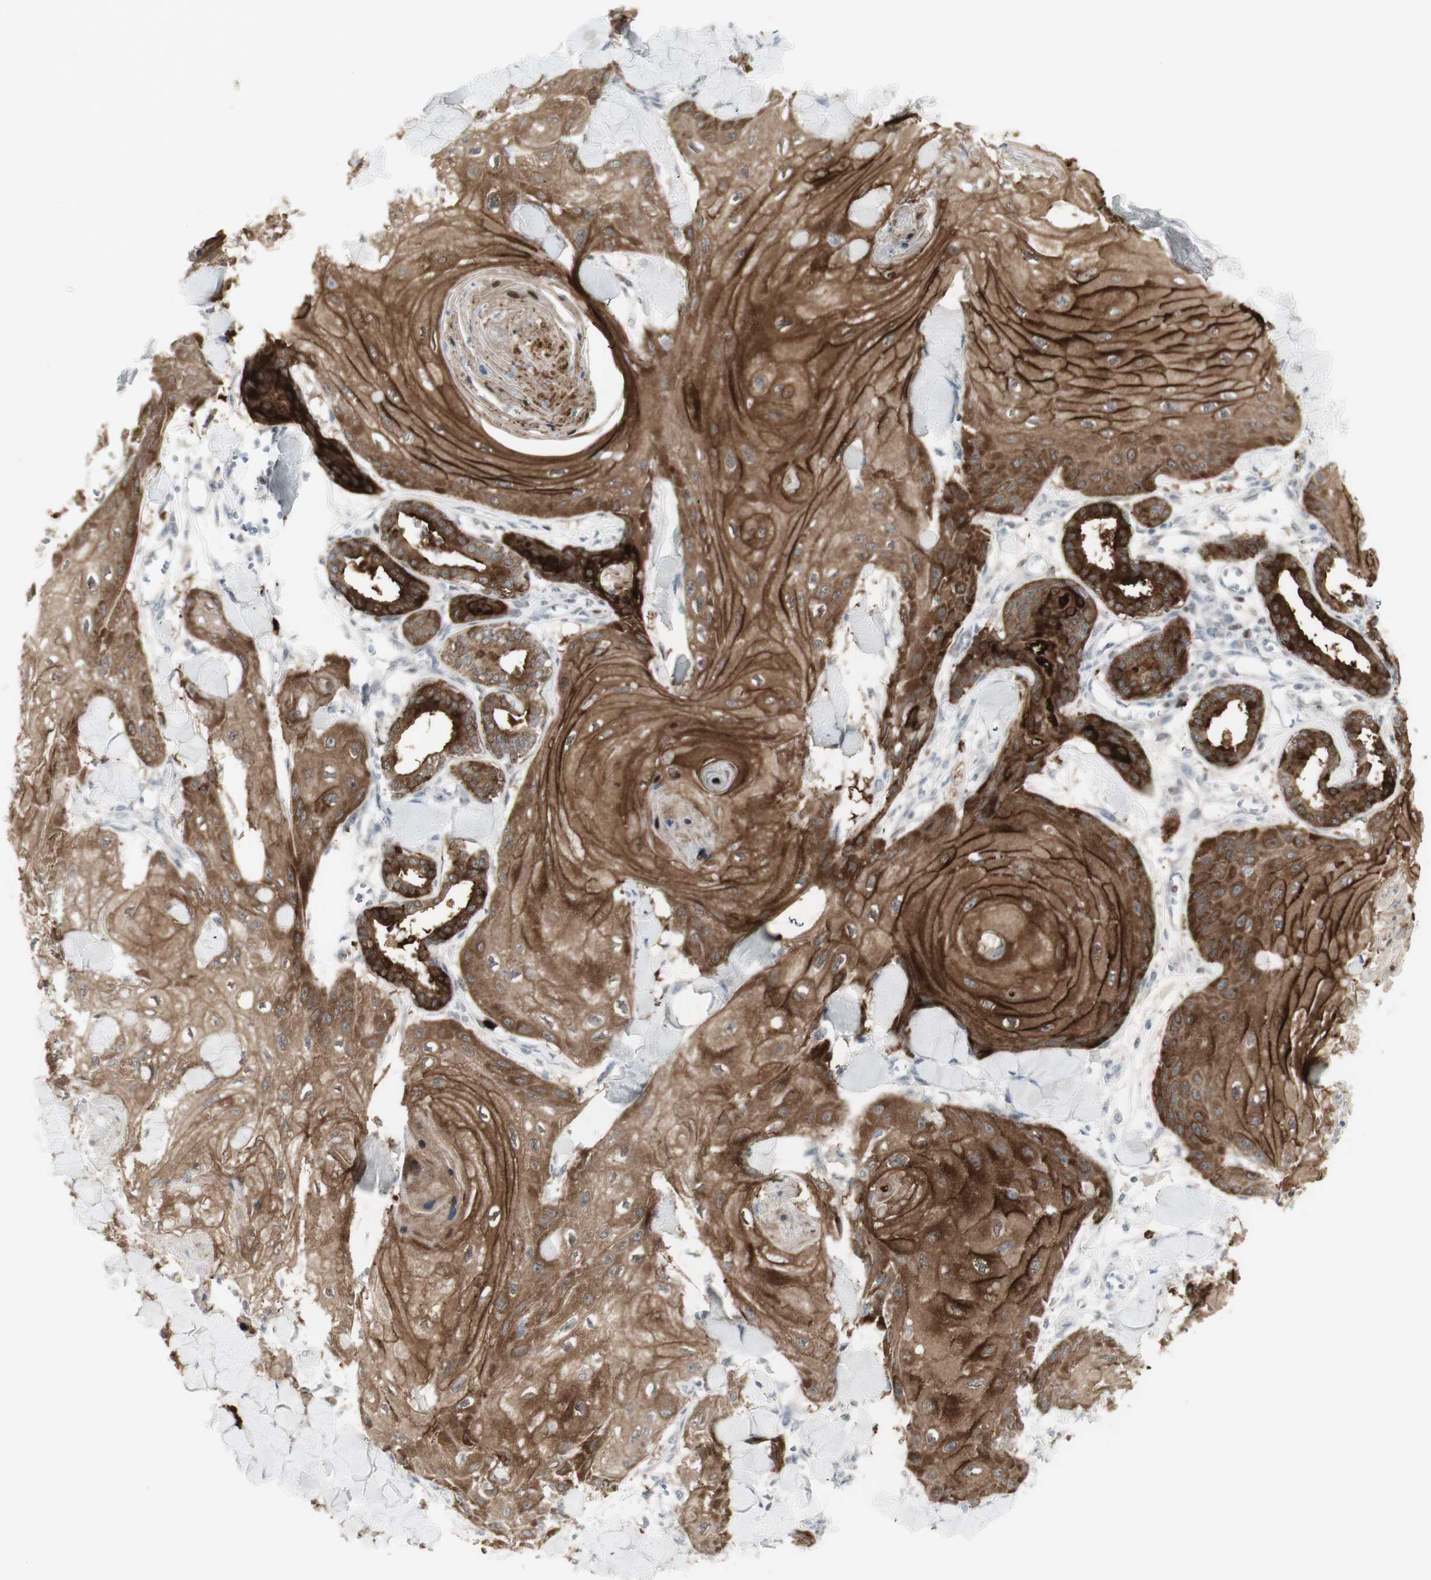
{"staining": {"intensity": "strong", "quantity": ">75%", "location": "cytoplasmic/membranous"}, "tissue": "skin cancer", "cell_type": "Tumor cells", "image_type": "cancer", "snomed": [{"axis": "morphology", "description": "Squamous cell carcinoma, NOS"}, {"axis": "topography", "description": "Skin"}], "caption": "Immunohistochemical staining of human skin cancer (squamous cell carcinoma) shows high levels of strong cytoplasmic/membranous expression in about >75% of tumor cells.", "gene": "C1orf116", "patient": {"sex": "male", "age": 74}}